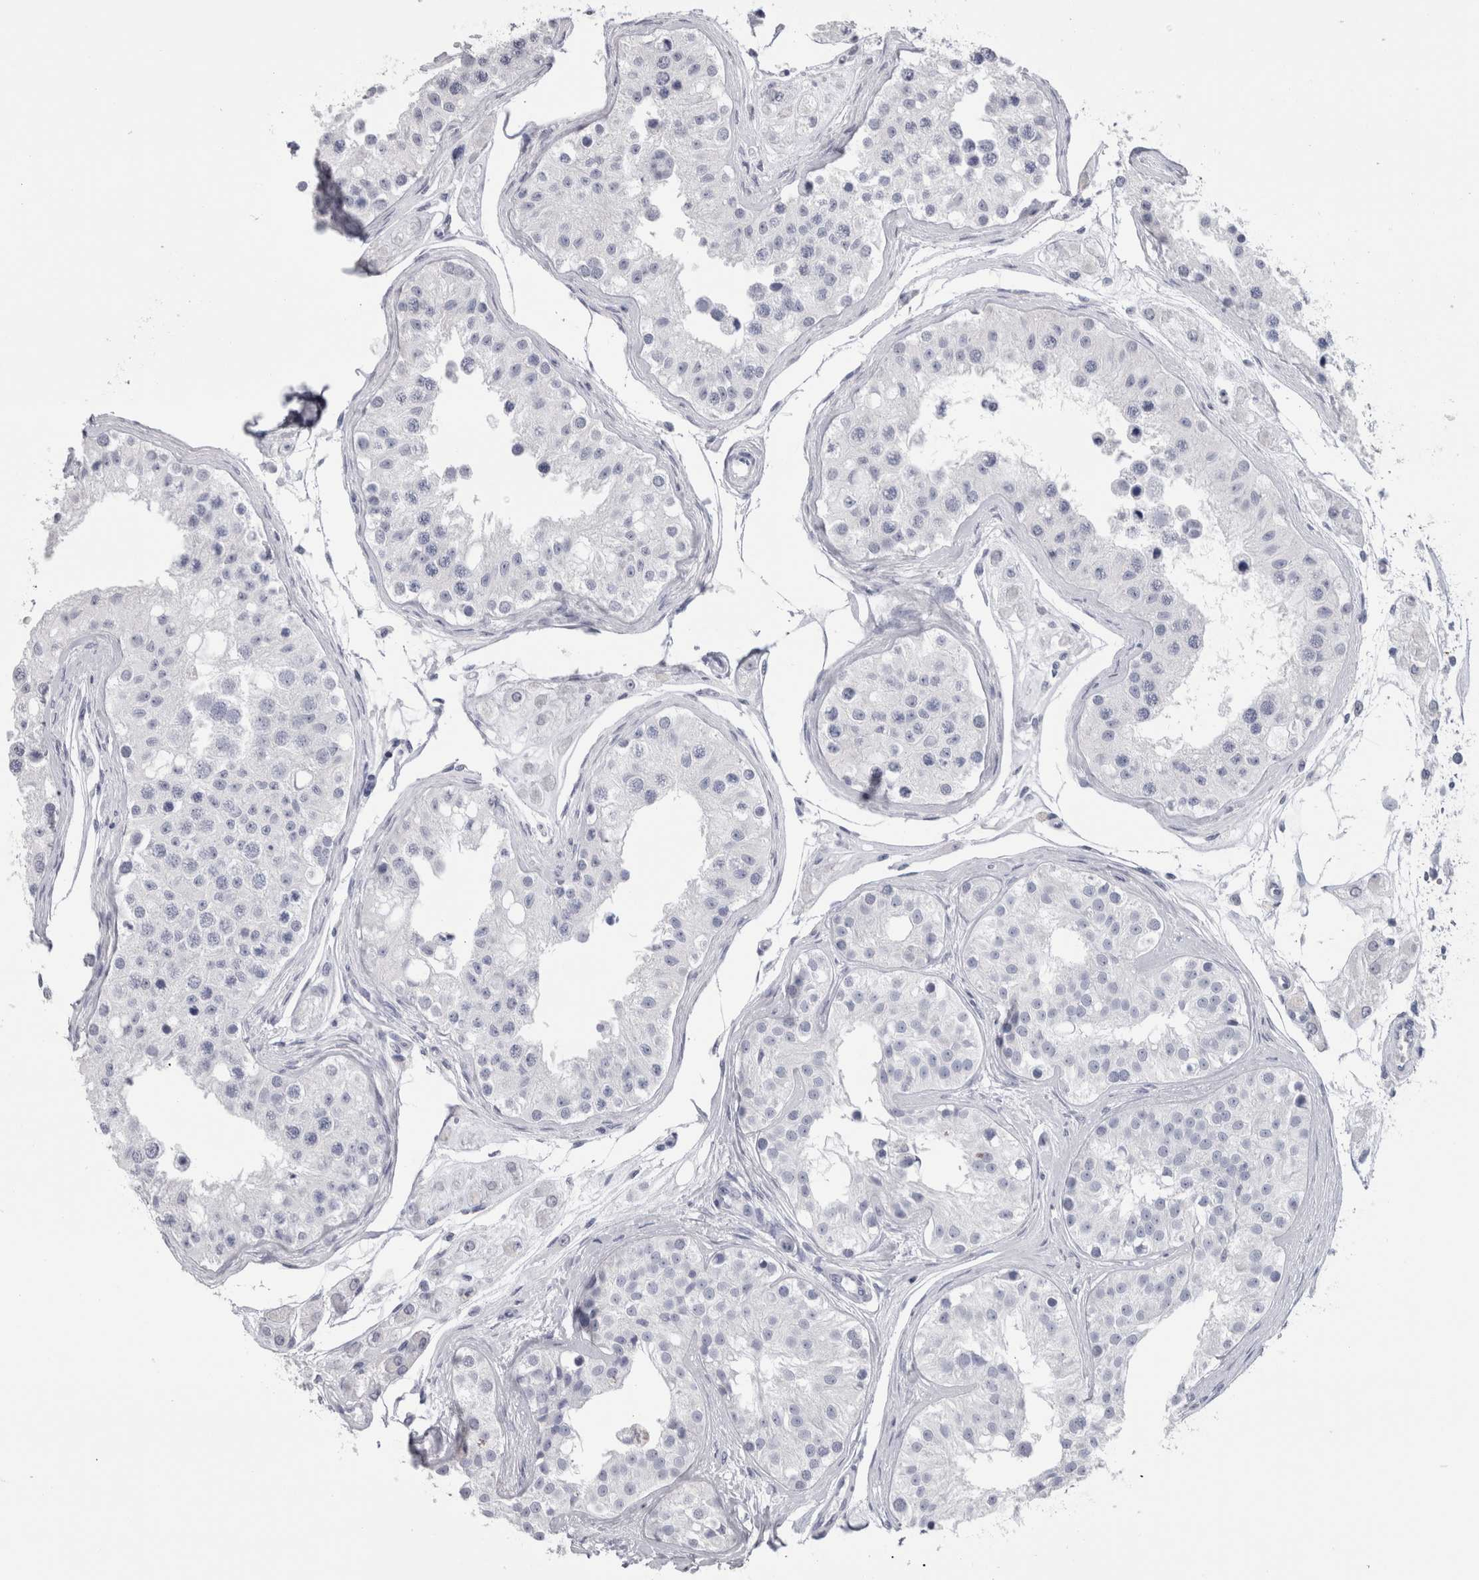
{"staining": {"intensity": "negative", "quantity": "none", "location": "none"}, "tissue": "testis", "cell_type": "Cells in seminiferous ducts", "image_type": "normal", "snomed": [{"axis": "morphology", "description": "Normal tissue, NOS"}, {"axis": "morphology", "description": "Adenocarcinoma, metastatic, NOS"}, {"axis": "topography", "description": "Testis"}], "caption": "Benign testis was stained to show a protein in brown. There is no significant staining in cells in seminiferous ducts. Brightfield microscopy of IHC stained with DAB (3,3'-diaminobenzidine) (brown) and hematoxylin (blue), captured at high magnification.", "gene": "PTH", "patient": {"sex": "male", "age": 26}}